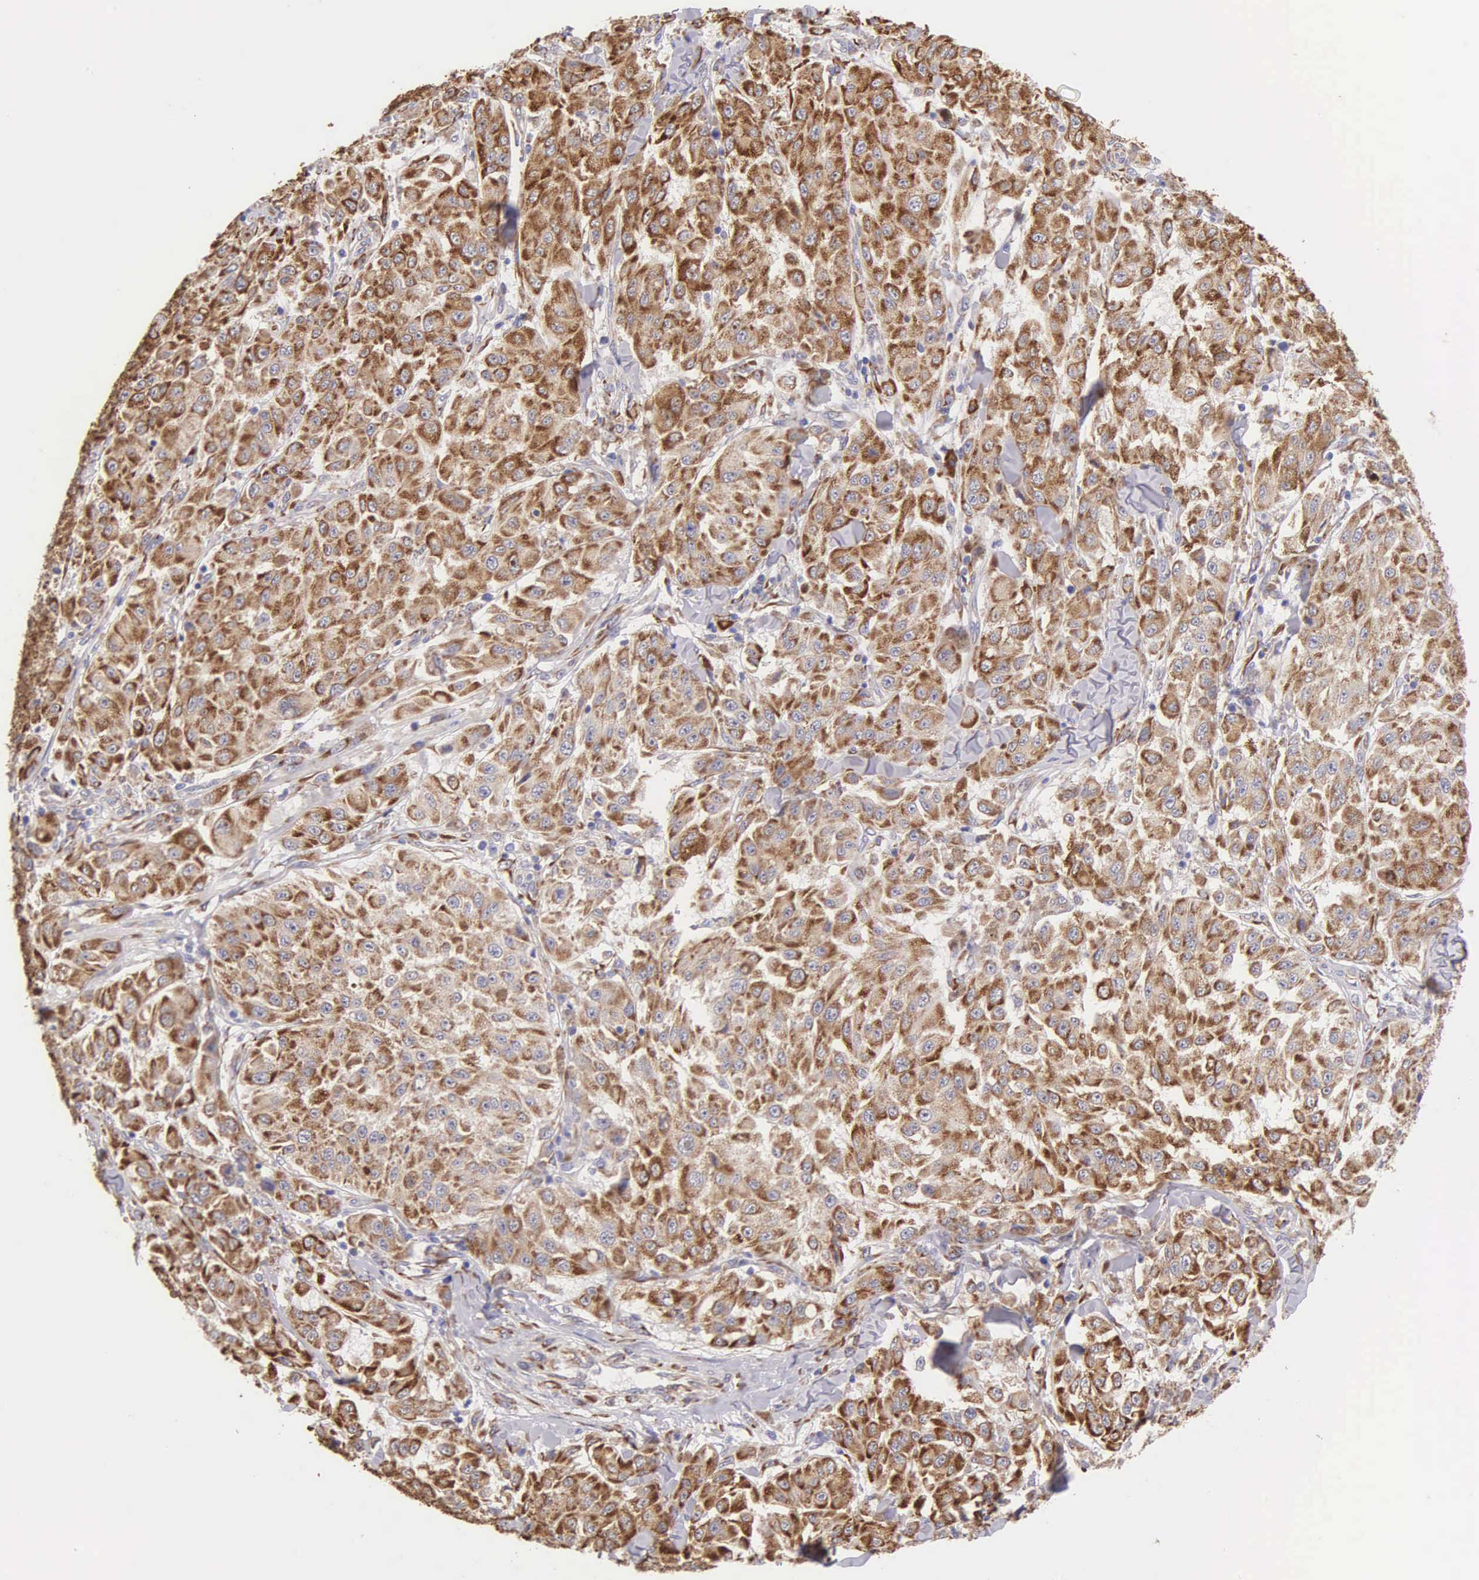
{"staining": {"intensity": "moderate", "quantity": ">75%", "location": "cytoplasmic/membranous"}, "tissue": "melanoma", "cell_type": "Tumor cells", "image_type": "cancer", "snomed": [{"axis": "morphology", "description": "Malignant melanoma, NOS"}, {"axis": "topography", "description": "Skin"}], "caption": "Brown immunohistochemical staining in malignant melanoma reveals moderate cytoplasmic/membranous staining in approximately >75% of tumor cells.", "gene": "CKAP4", "patient": {"sex": "female", "age": 64}}